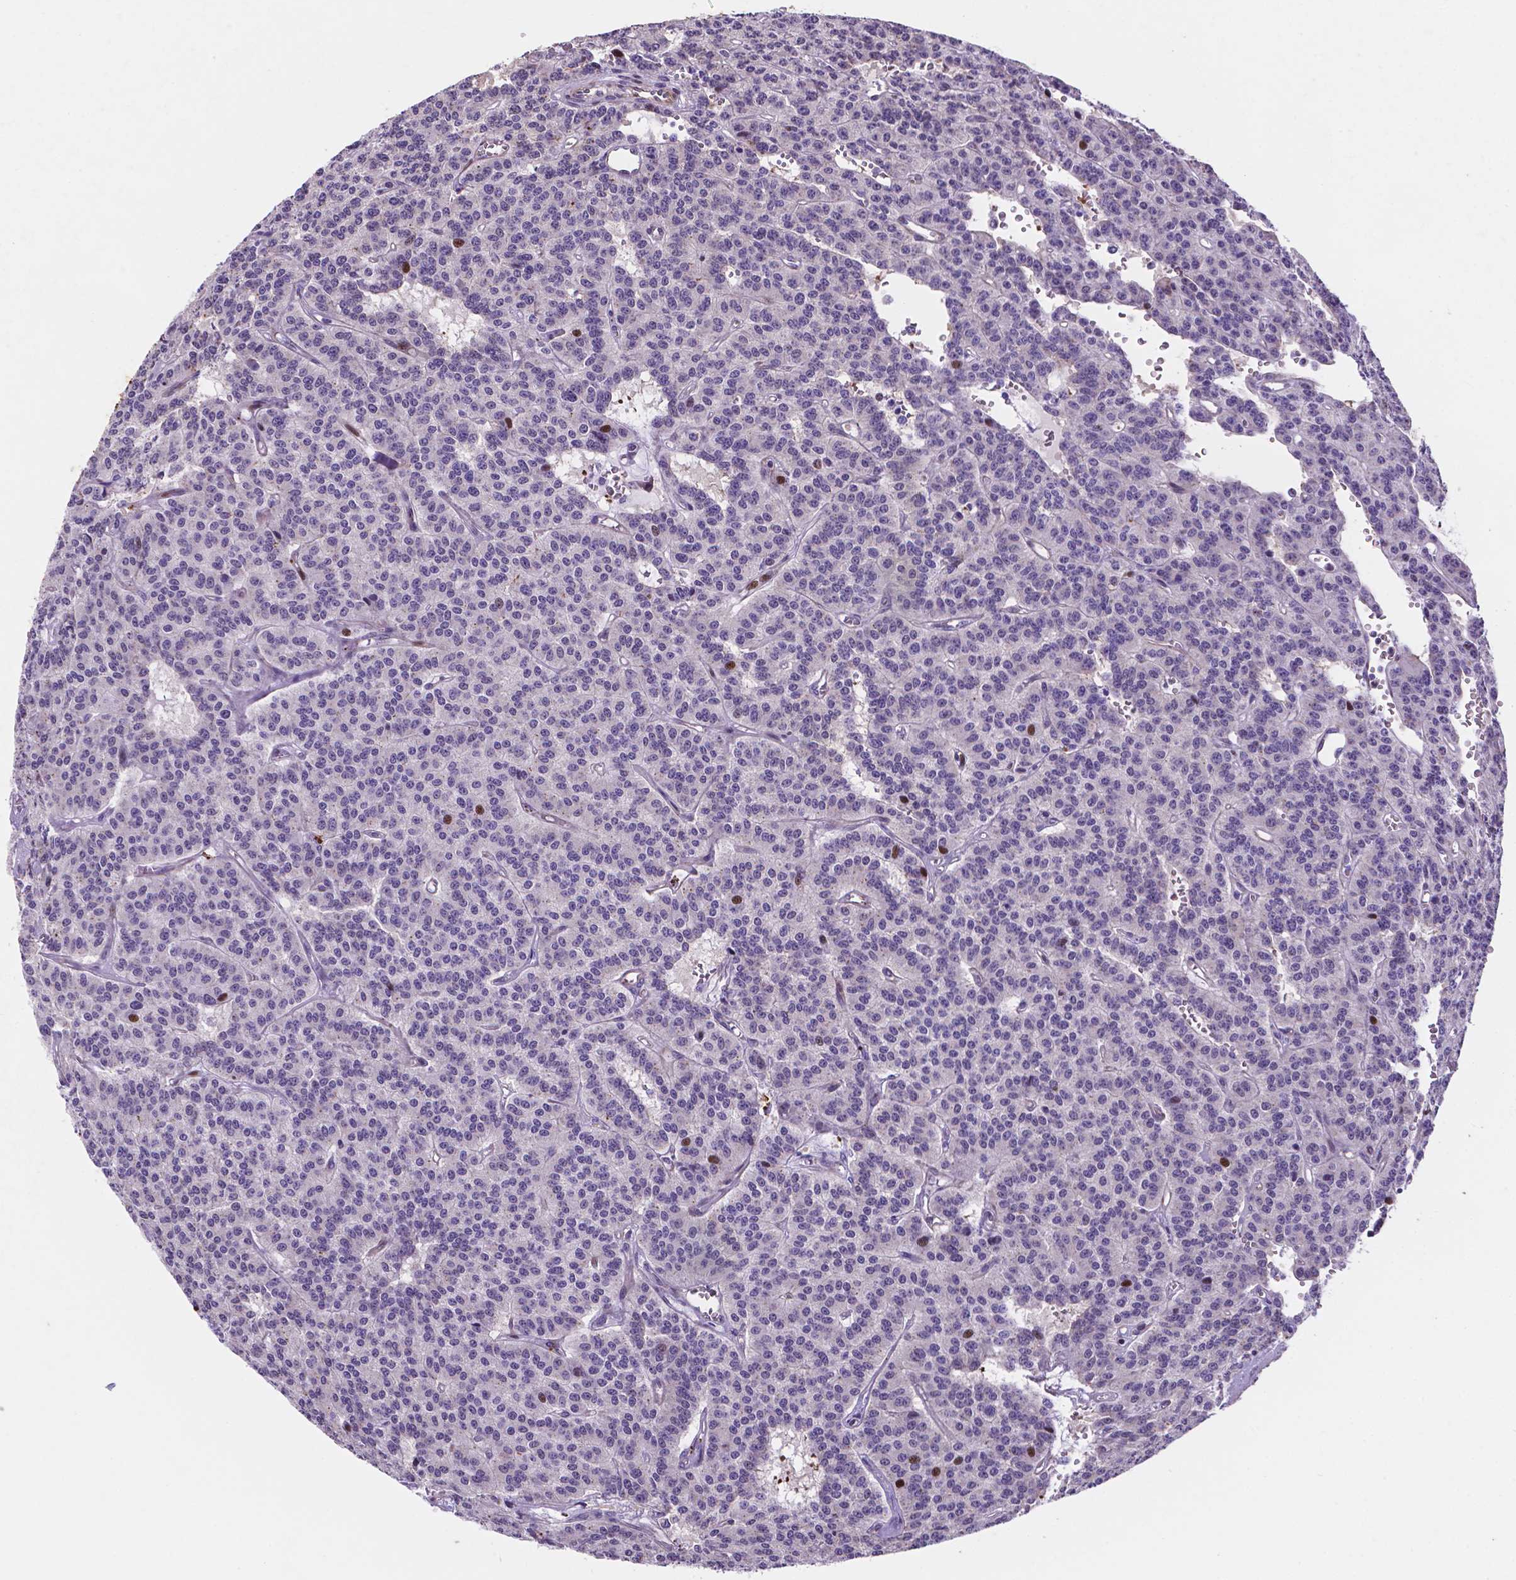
{"staining": {"intensity": "strong", "quantity": "<25%", "location": "nuclear"}, "tissue": "carcinoid", "cell_type": "Tumor cells", "image_type": "cancer", "snomed": [{"axis": "morphology", "description": "Carcinoid, malignant, NOS"}, {"axis": "topography", "description": "Lung"}], "caption": "This is an image of IHC staining of carcinoid, which shows strong expression in the nuclear of tumor cells.", "gene": "TM4SF20", "patient": {"sex": "female", "age": 71}}